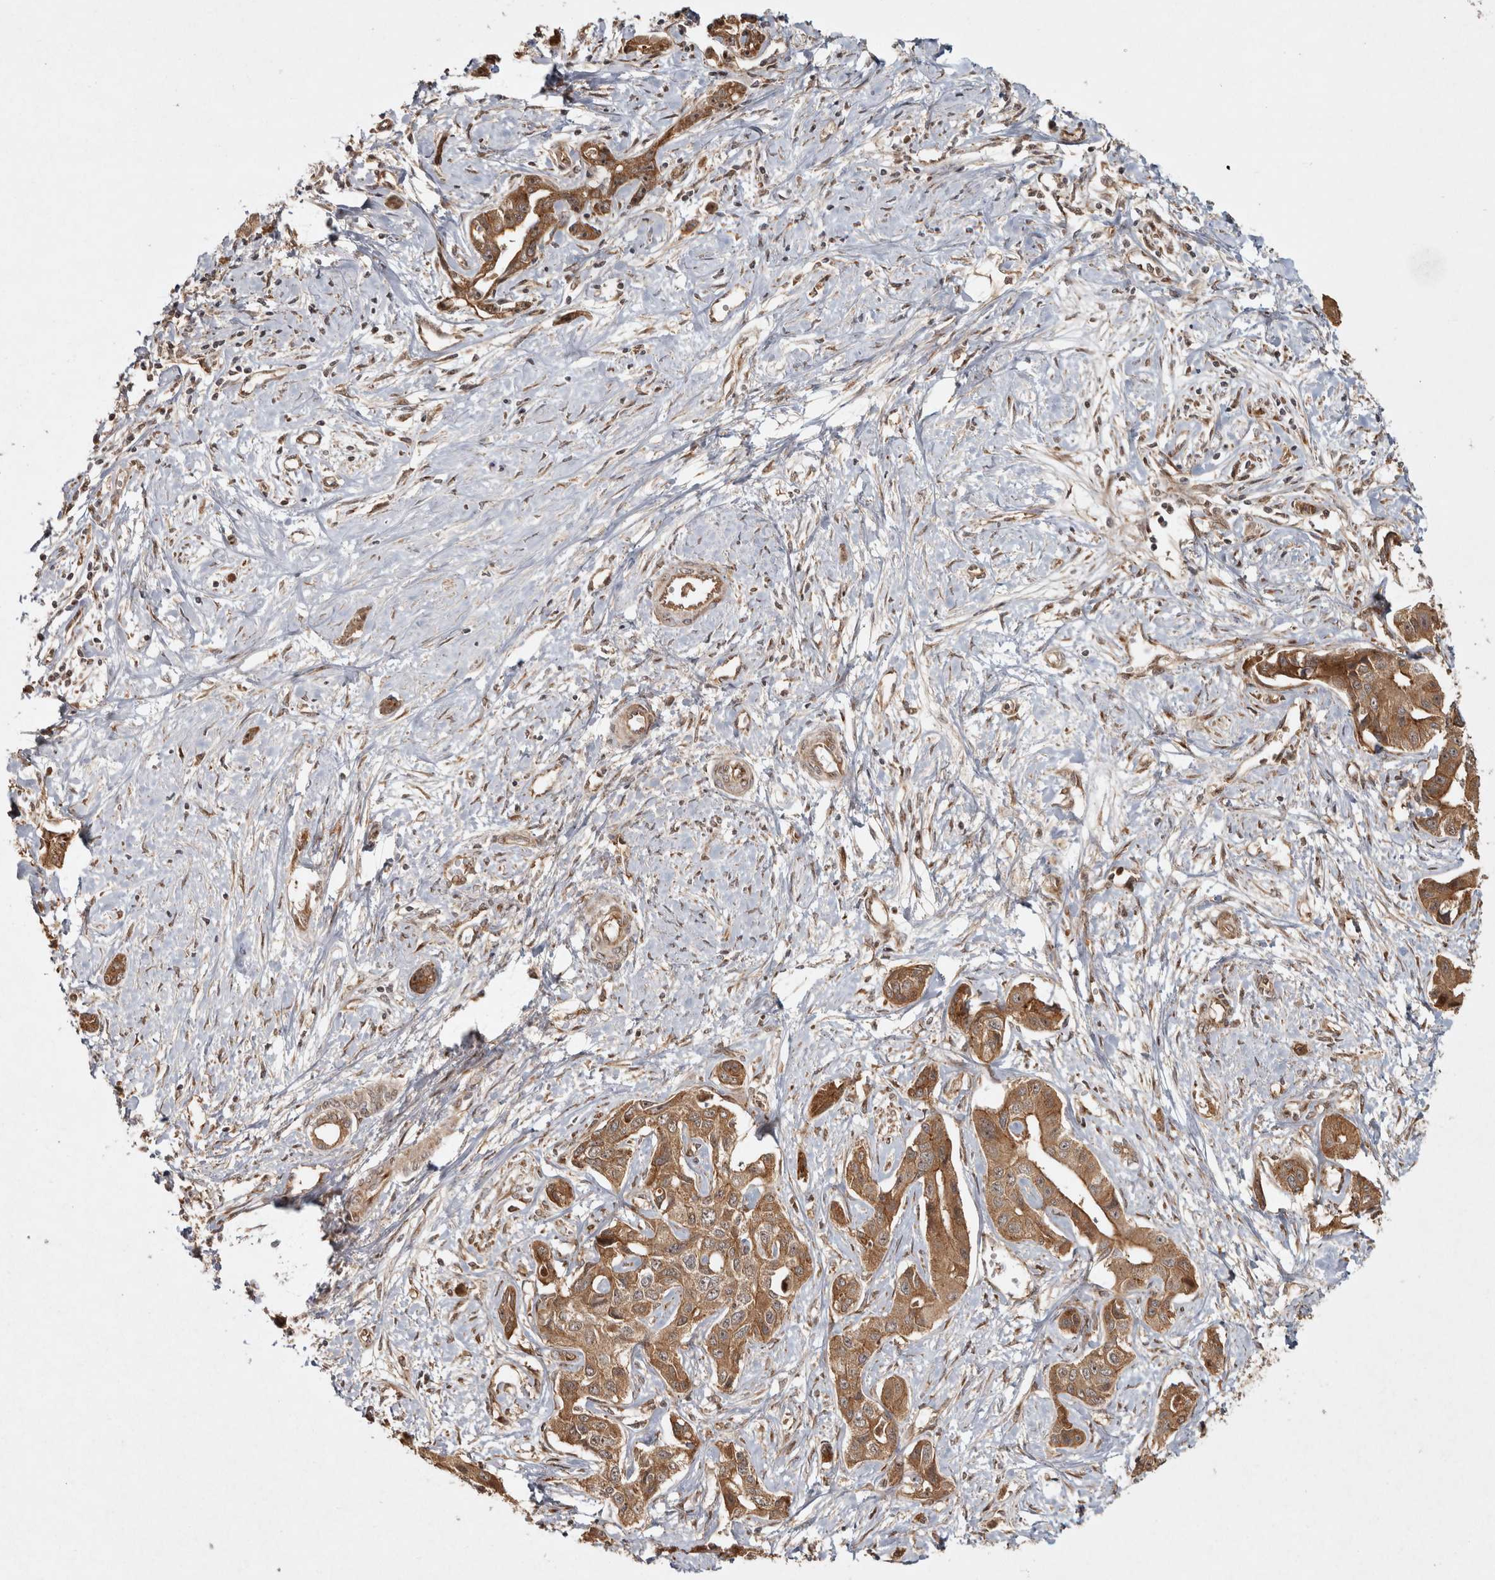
{"staining": {"intensity": "moderate", "quantity": ">75%", "location": "cytoplasmic/membranous"}, "tissue": "liver cancer", "cell_type": "Tumor cells", "image_type": "cancer", "snomed": [{"axis": "morphology", "description": "Cholangiocarcinoma"}, {"axis": "topography", "description": "Liver"}], "caption": "Liver cancer stained for a protein shows moderate cytoplasmic/membranous positivity in tumor cells.", "gene": "CAMSAP2", "patient": {"sex": "male", "age": 59}}